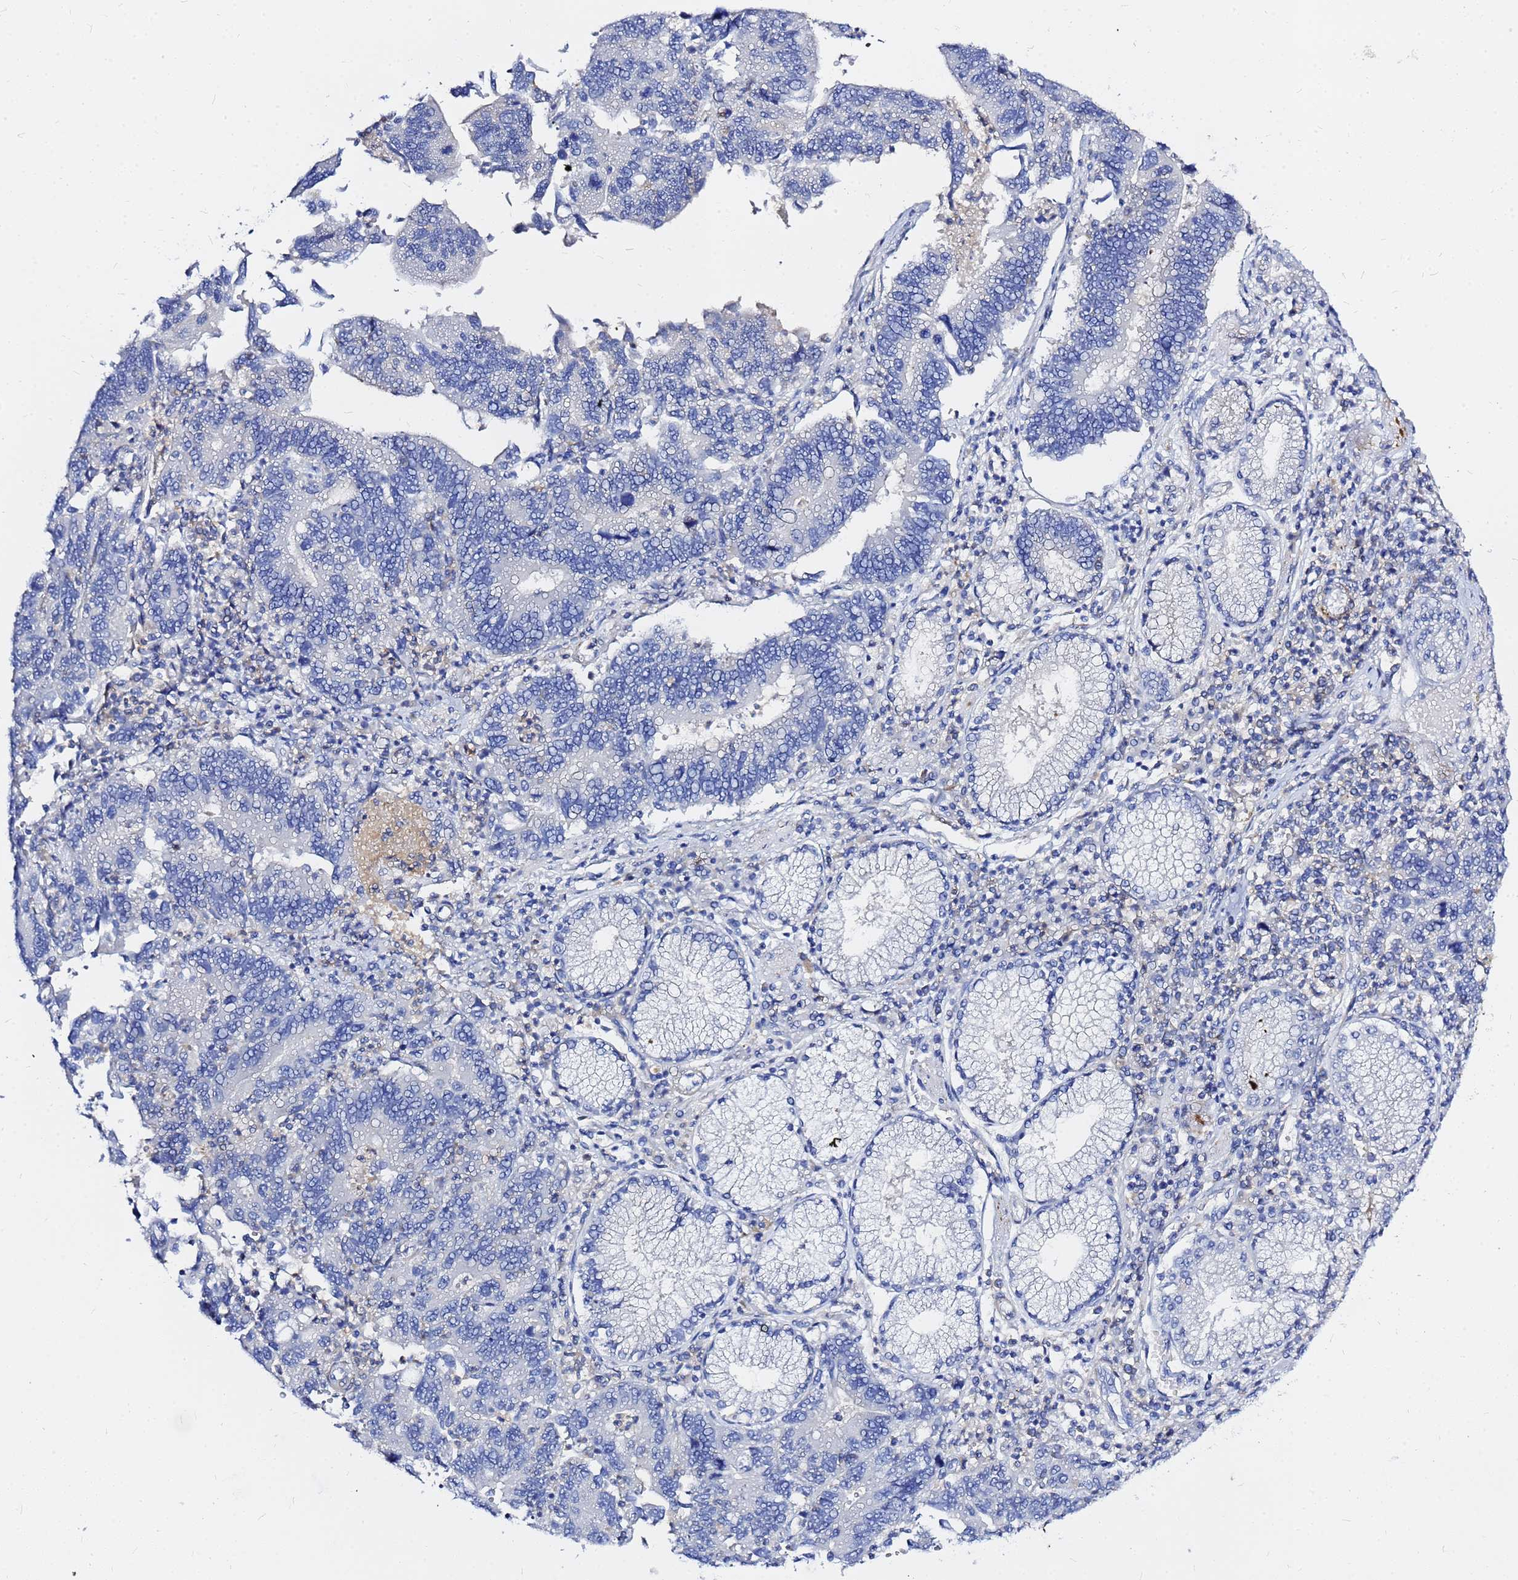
{"staining": {"intensity": "negative", "quantity": "none", "location": "none"}, "tissue": "stomach cancer", "cell_type": "Tumor cells", "image_type": "cancer", "snomed": [{"axis": "morphology", "description": "Adenocarcinoma, NOS"}, {"axis": "topography", "description": "Stomach"}], "caption": "Immunohistochemistry photomicrograph of neoplastic tissue: human stomach cancer stained with DAB exhibits no significant protein positivity in tumor cells. Nuclei are stained in blue.", "gene": "ZNF552", "patient": {"sex": "male", "age": 59}}